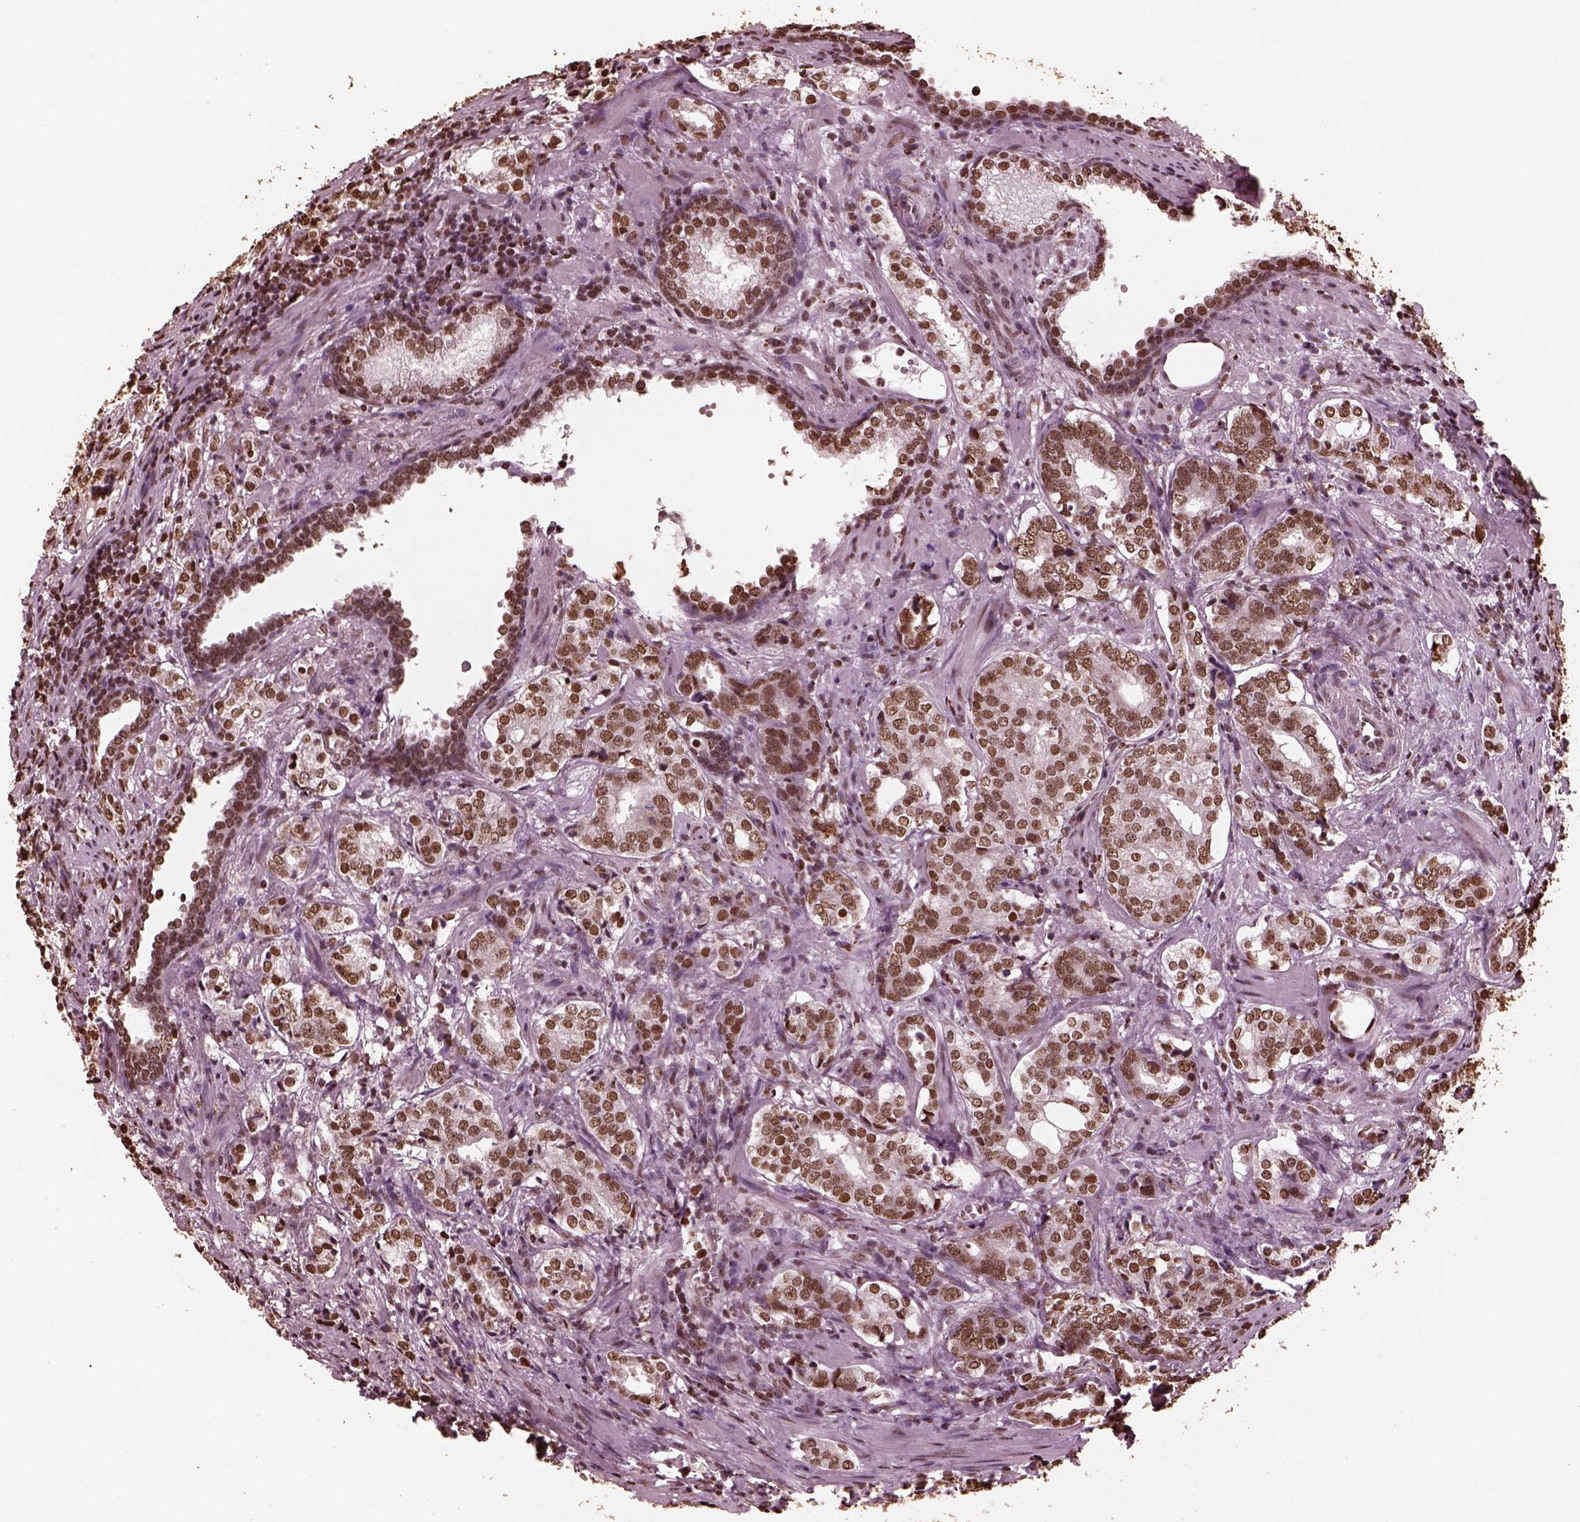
{"staining": {"intensity": "moderate", "quantity": ">75%", "location": "nuclear"}, "tissue": "prostate cancer", "cell_type": "Tumor cells", "image_type": "cancer", "snomed": [{"axis": "morphology", "description": "Adenocarcinoma, NOS"}, {"axis": "topography", "description": "Prostate and seminal vesicle, NOS"}], "caption": "Immunohistochemistry (IHC) image of human prostate cancer stained for a protein (brown), which displays medium levels of moderate nuclear expression in approximately >75% of tumor cells.", "gene": "NSD1", "patient": {"sex": "male", "age": 63}}